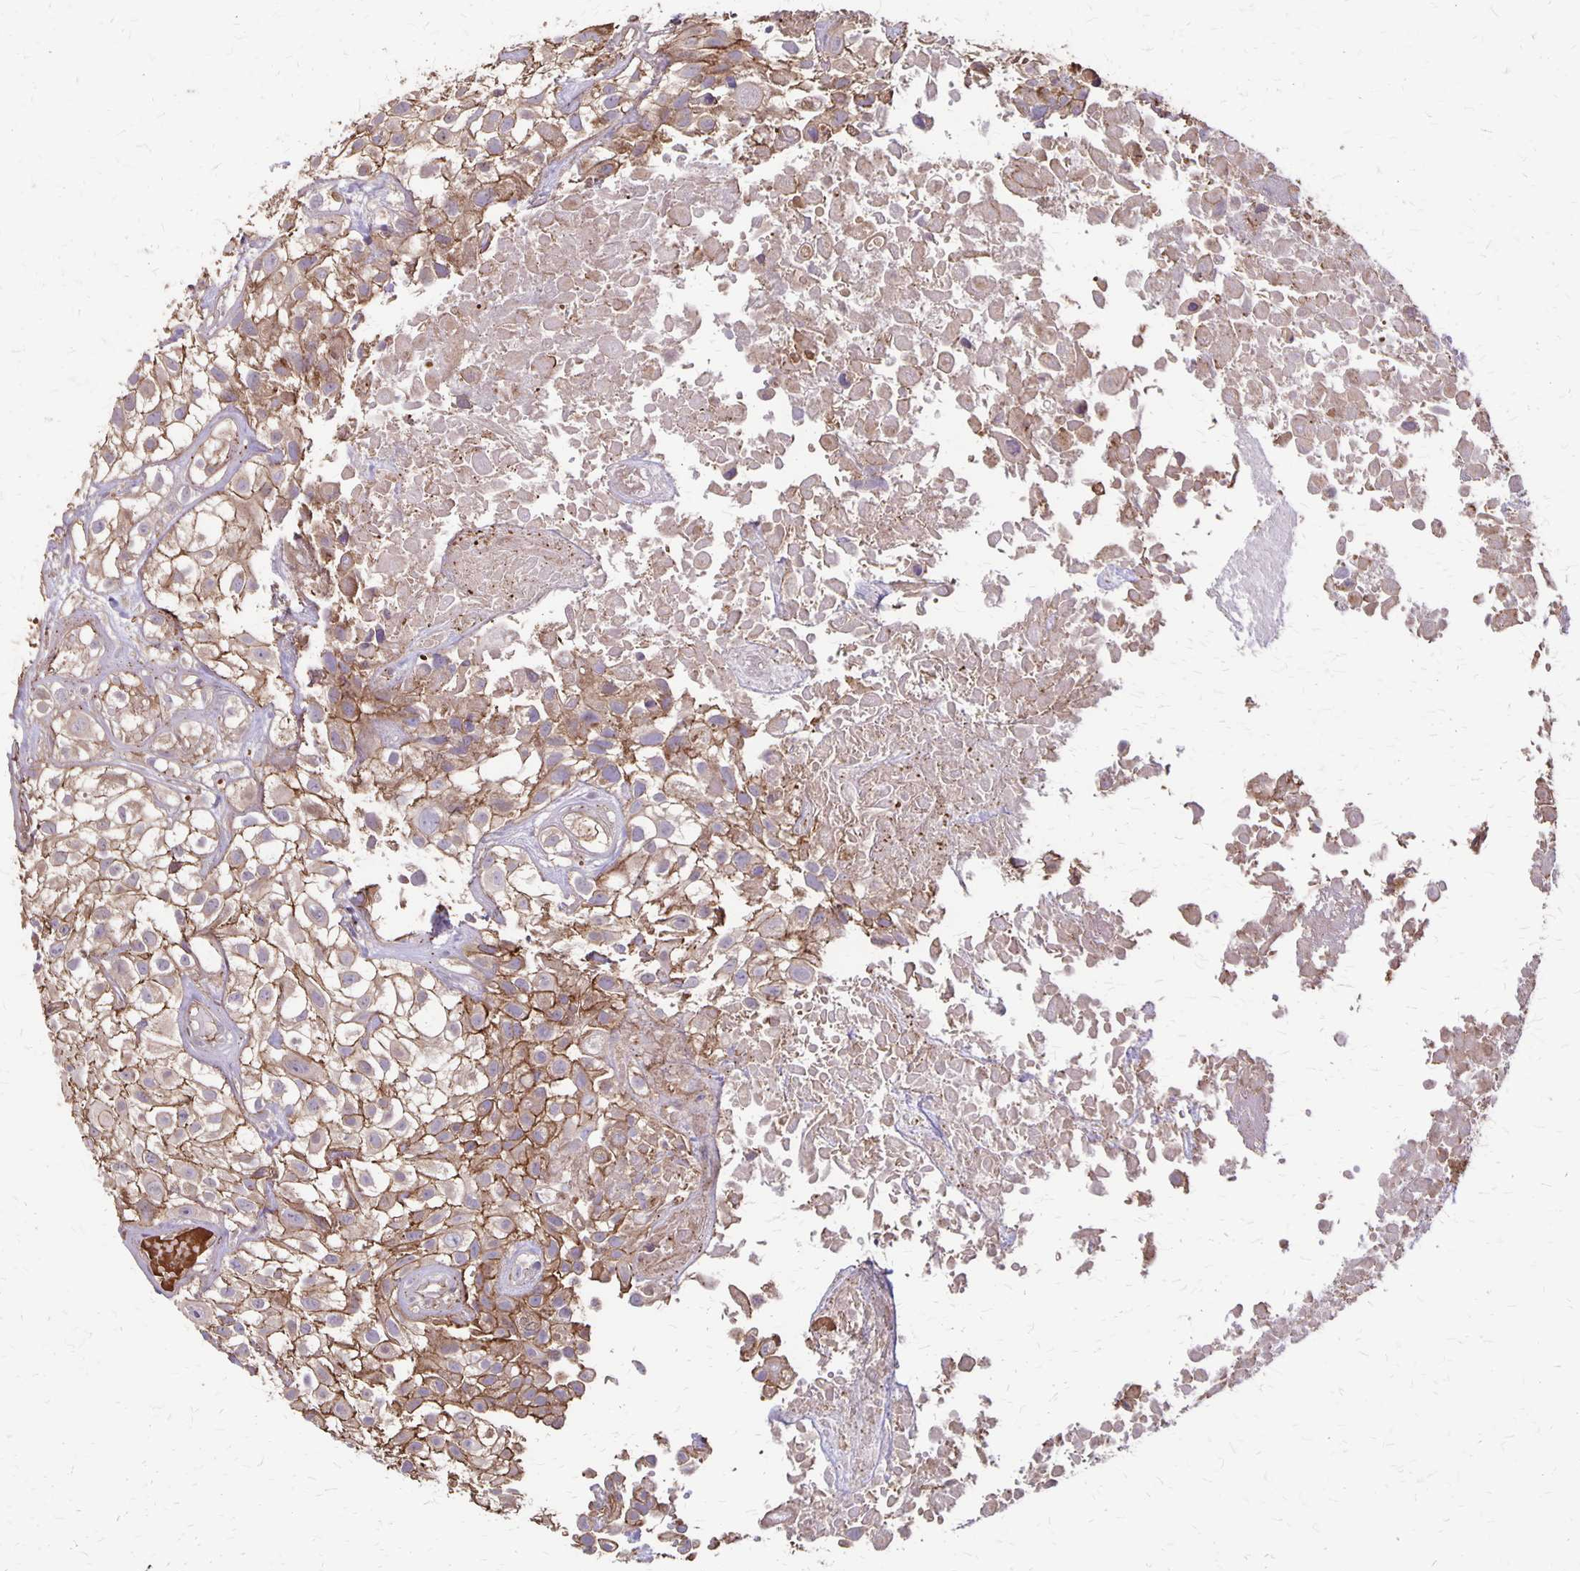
{"staining": {"intensity": "weak", "quantity": ">75%", "location": "cytoplasmic/membranous"}, "tissue": "urothelial cancer", "cell_type": "Tumor cells", "image_type": "cancer", "snomed": [{"axis": "morphology", "description": "Urothelial carcinoma, High grade"}, {"axis": "topography", "description": "Urinary bladder"}], "caption": "IHC micrograph of neoplastic tissue: high-grade urothelial carcinoma stained using IHC shows low levels of weak protein expression localized specifically in the cytoplasmic/membranous of tumor cells, appearing as a cytoplasmic/membranous brown color.", "gene": "PROM2", "patient": {"sex": "male", "age": 56}}